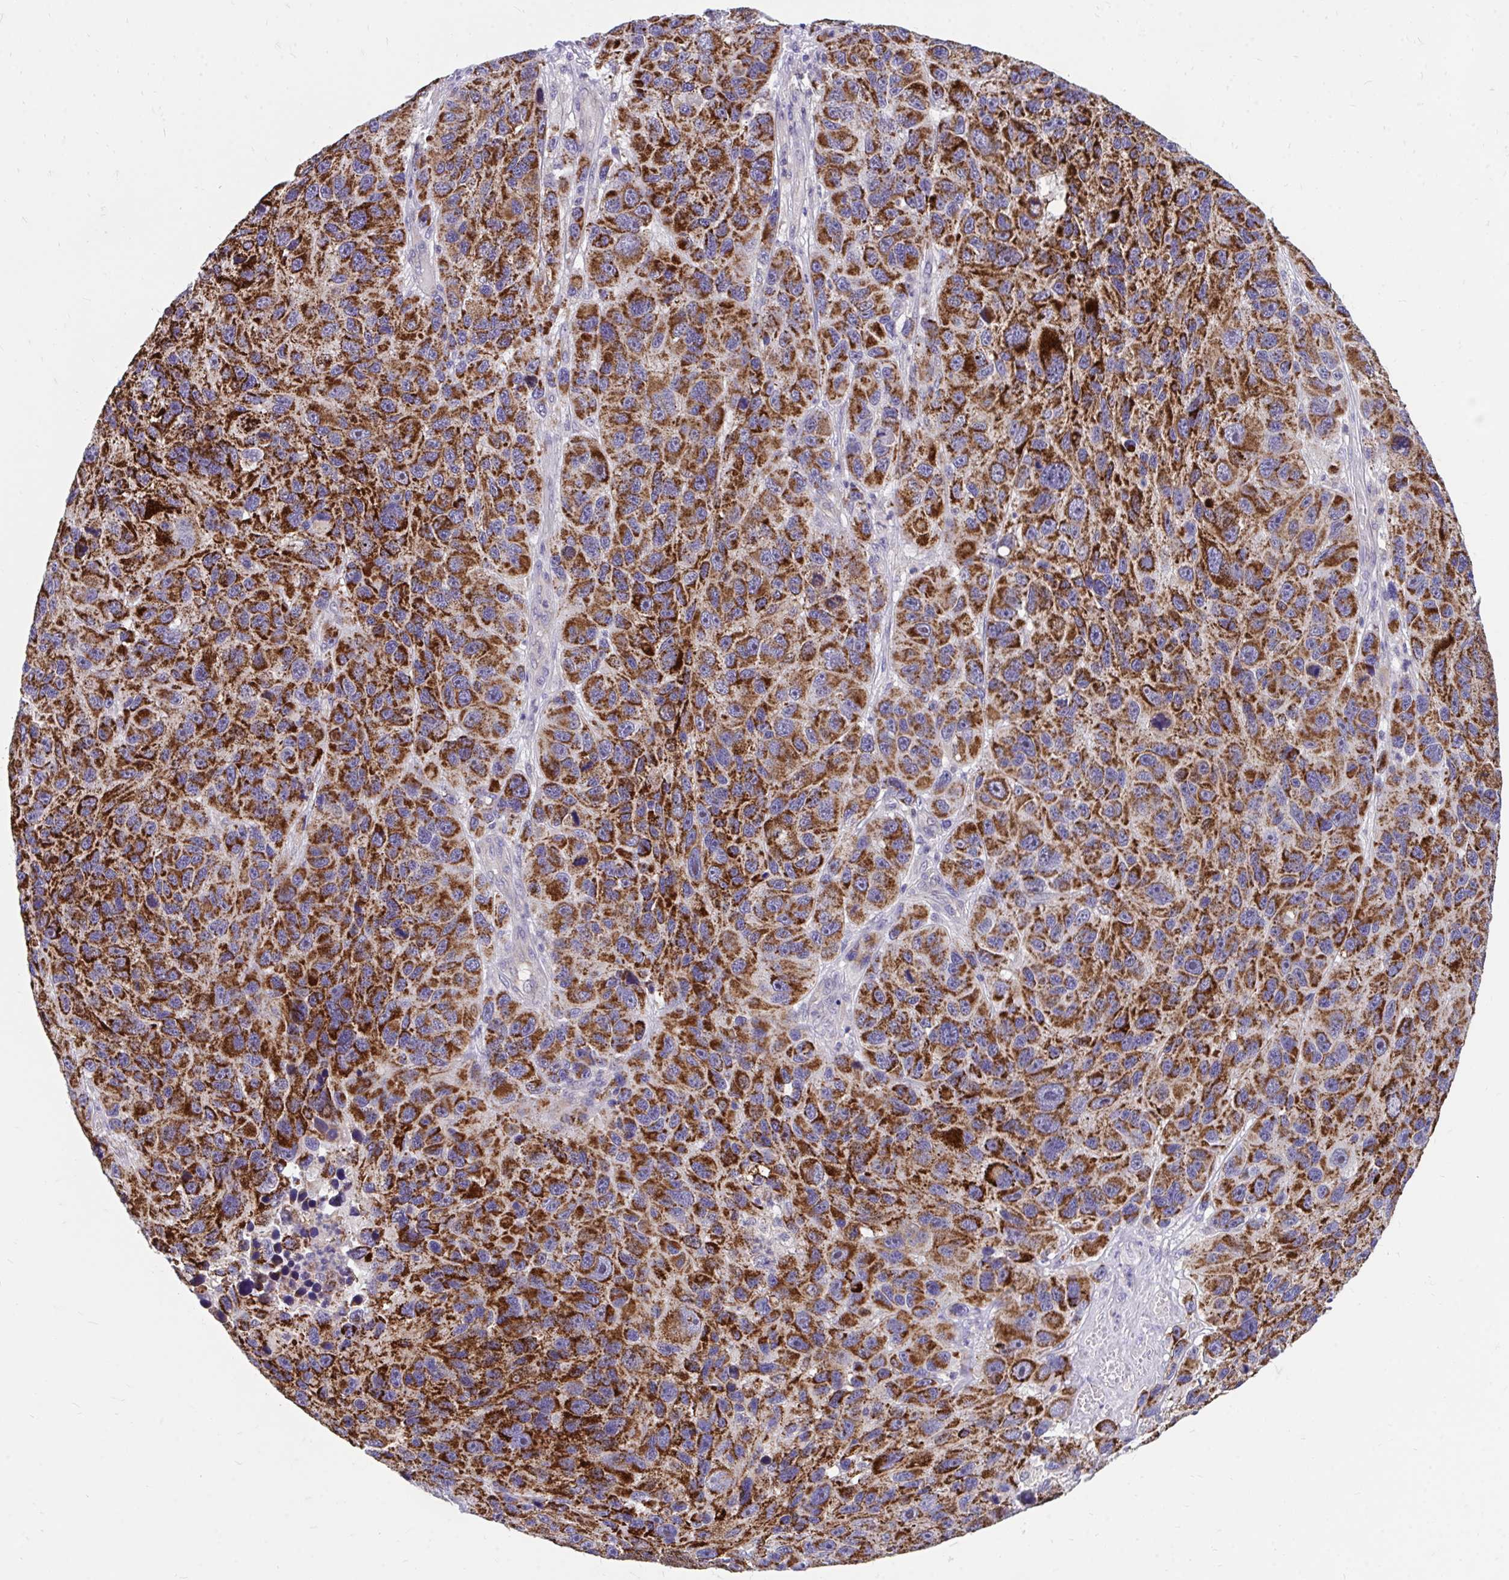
{"staining": {"intensity": "strong", "quantity": ">75%", "location": "cytoplasmic/membranous"}, "tissue": "melanoma", "cell_type": "Tumor cells", "image_type": "cancer", "snomed": [{"axis": "morphology", "description": "Malignant melanoma, NOS"}, {"axis": "topography", "description": "Skin"}], "caption": "Brown immunohistochemical staining in human melanoma shows strong cytoplasmic/membranous staining in approximately >75% of tumor cells.", "gene": "FHIP1B", "patient": {"sex": "male", "age": 53}}